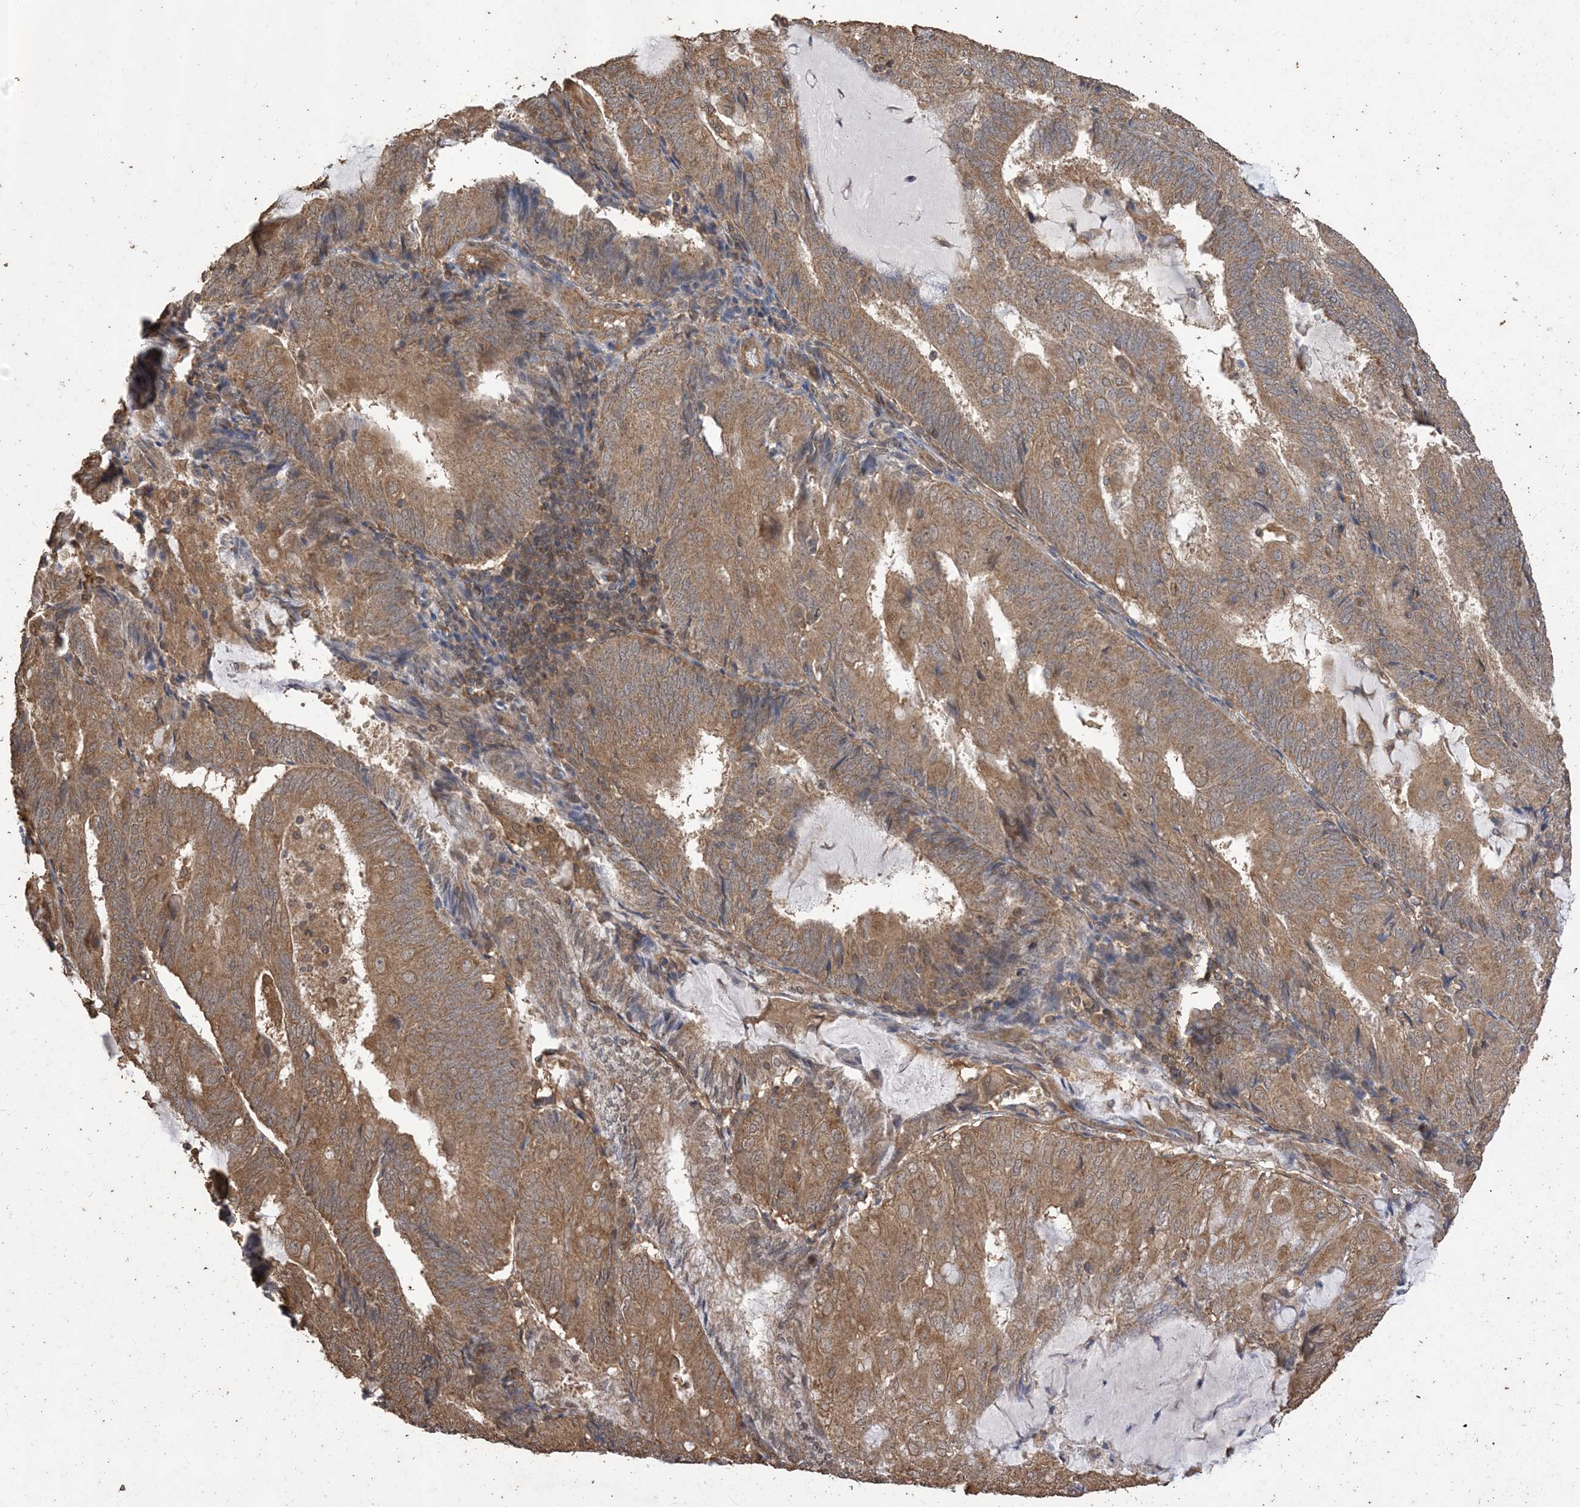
{"staining": {"intensity": "moderate", "quantity": ">75%", "location": "cytoplasmic/membranous"}, "tissue": "endometrial cancer", "cell_type": "Tumor cells", "image_type": "cancer", "snomed": [{"axis": "morphology", "description": "Adenocarcinoma, NOS"}, {"axis": "topography", "description": "Endometrium"}], "caption": "Brown immunohistochemical staining in human endometrial cancer shows moderate cytoplasmic/membranous positivity in about >75% of tumor cells.", "gene": "ZKSCAN5", "patient": {"sex": "female", "age": 81}}